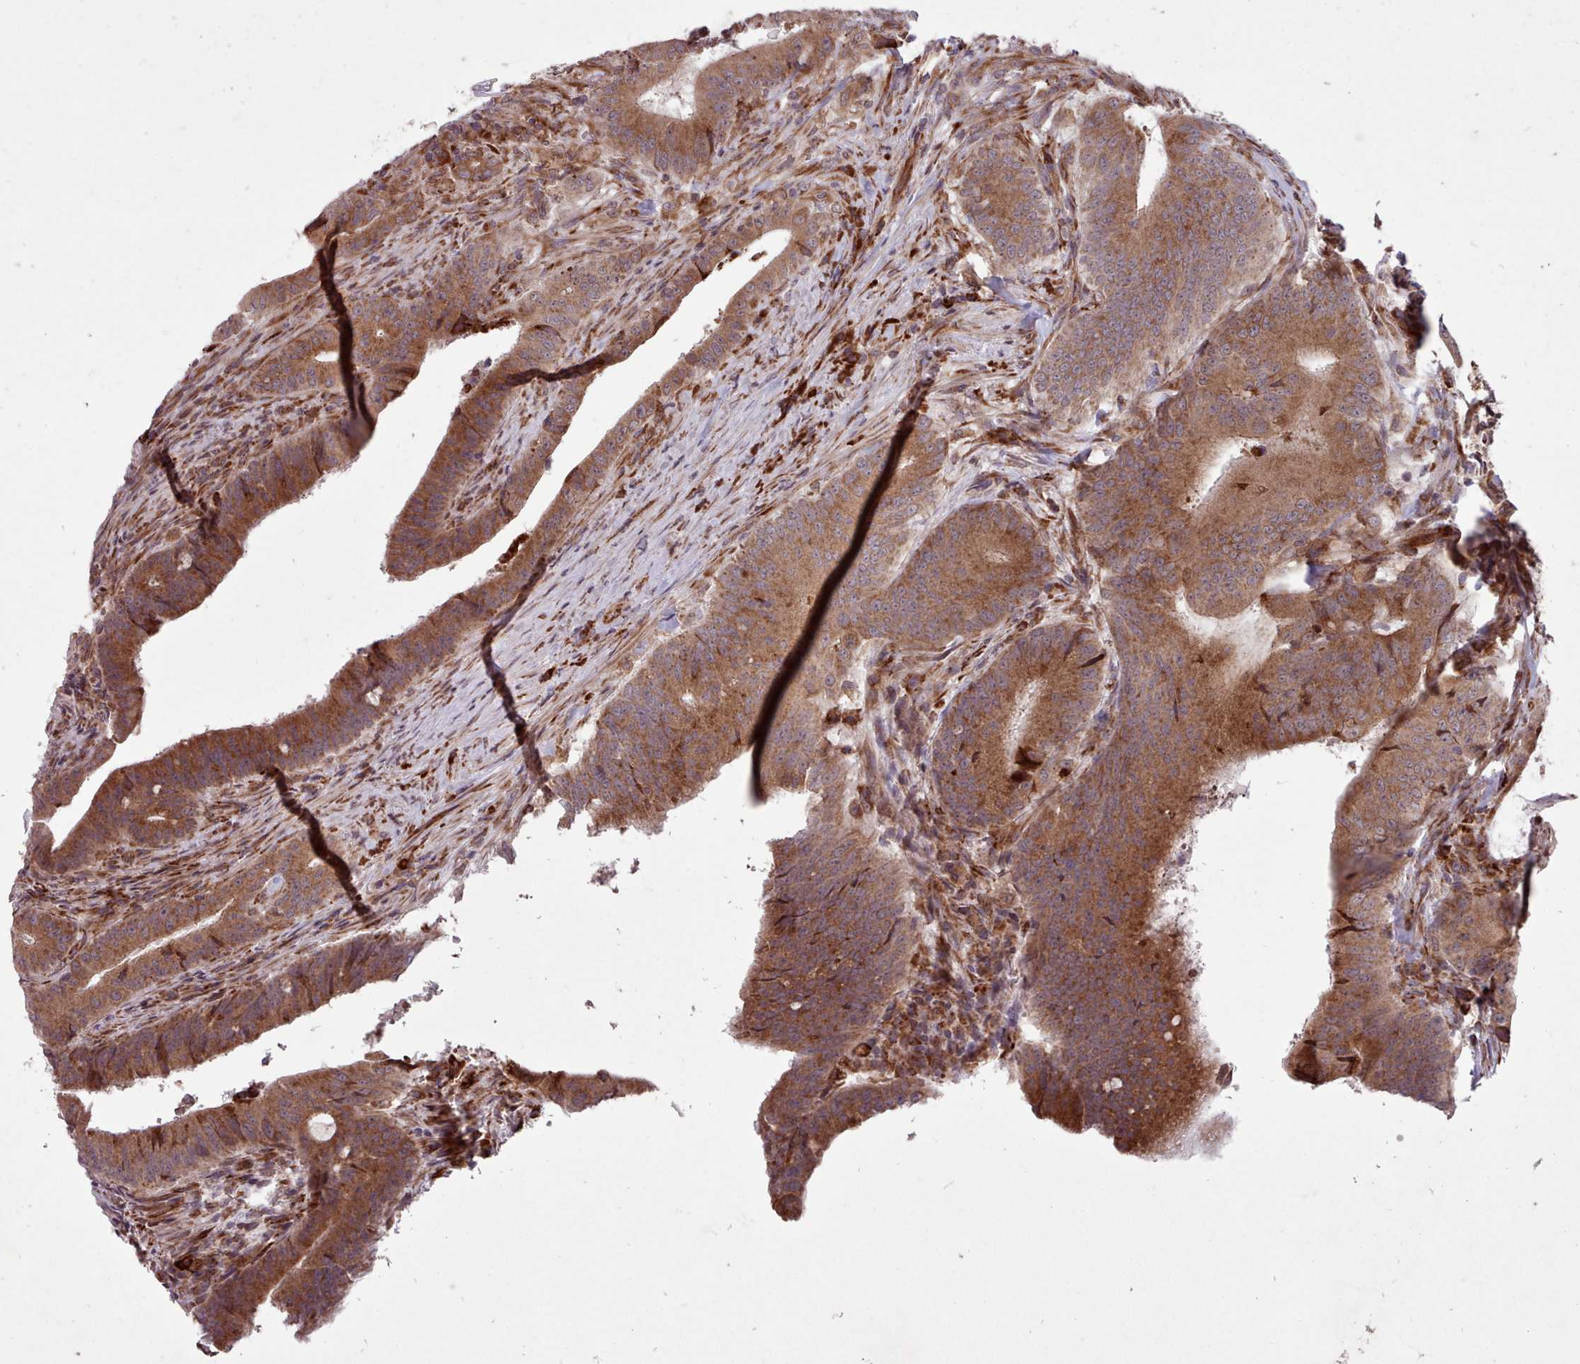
{"staining": {"intensity": "strong", "quantity": ">75%", "location": "cytoplasmic/membranous"}, "tissue": "colorectal cancer", "cell_type": "Tumor cells", "image_type": "cancer", "snomed": [{"axis": "morphology", "description": "Adenocarcinoma, NOS"}, {"axis": "topography", "description": "Colon"}], "caption": "IHC micrograph of neoplastic tissue: human colorectal cancer stained using IHC exhibits high levels of strong protein expression localized specifically in the cytoplasmic/membranous of tumor cells, appearing as a cytoplasmic/membranous brown color.", "gene": "TTLL3", "patient": {"sex": "female", "age": 43}}